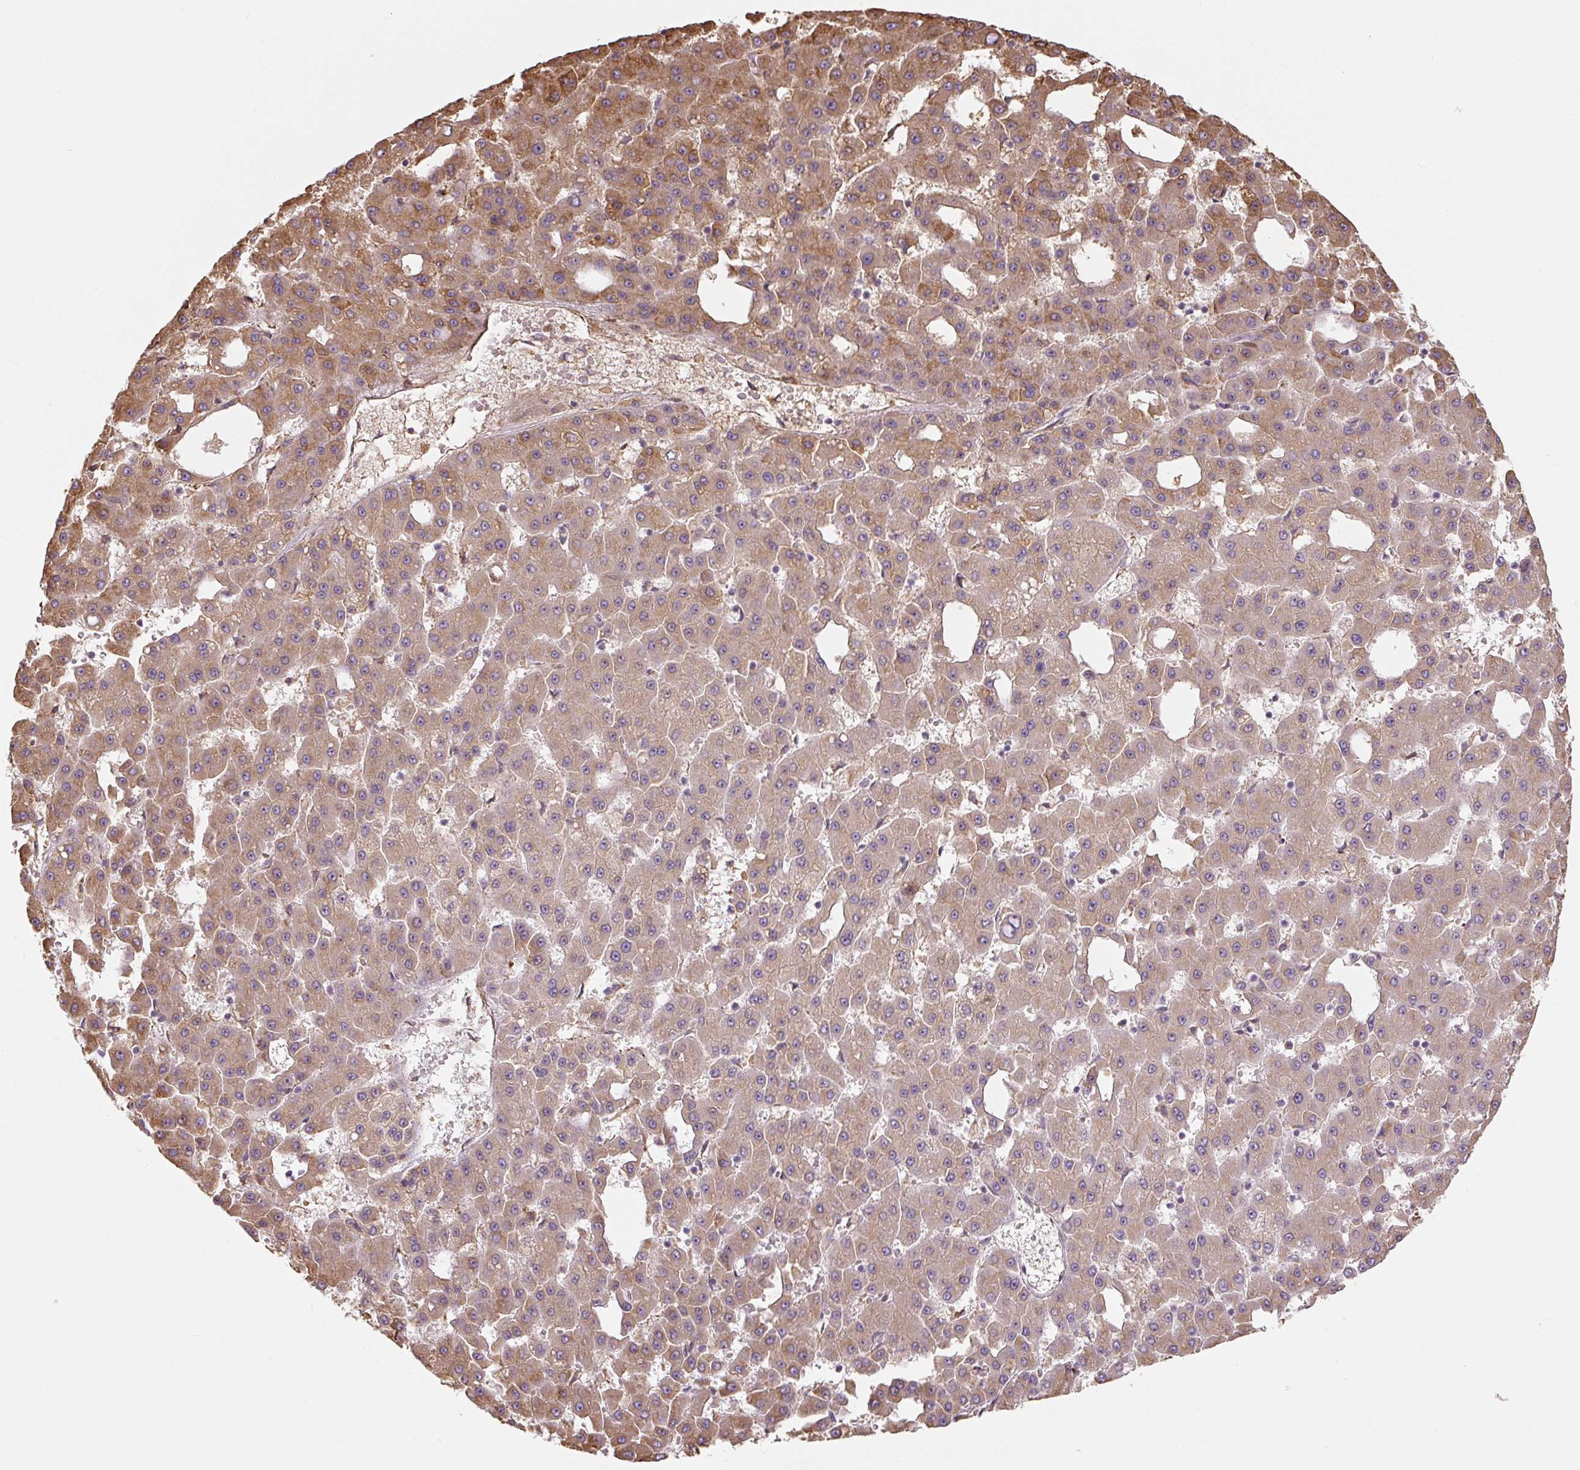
{"staining": {"intensity": "moderate", "quantity": ">75%", "location": "cytoplasmic/membranous"}, "tissue": "liver cancer", "cell_type": "Tumor cells", "image_type": "cancer", "snomed": [{"axis": "morphology", "description": "Carcinoma, Hepatocellular, NOS"}, {"axis": "topography", "description": "Liver"}], "caption": "Immunohistochemistry (IHC) image of liver cancer stained for a protein (brown), which reveals medium levels of moderate cytoplasmic/membranous expression in approximately >75% of tumor cells.", "gene": "RASA1", "patient": {"sex": "male", "age": 47}}